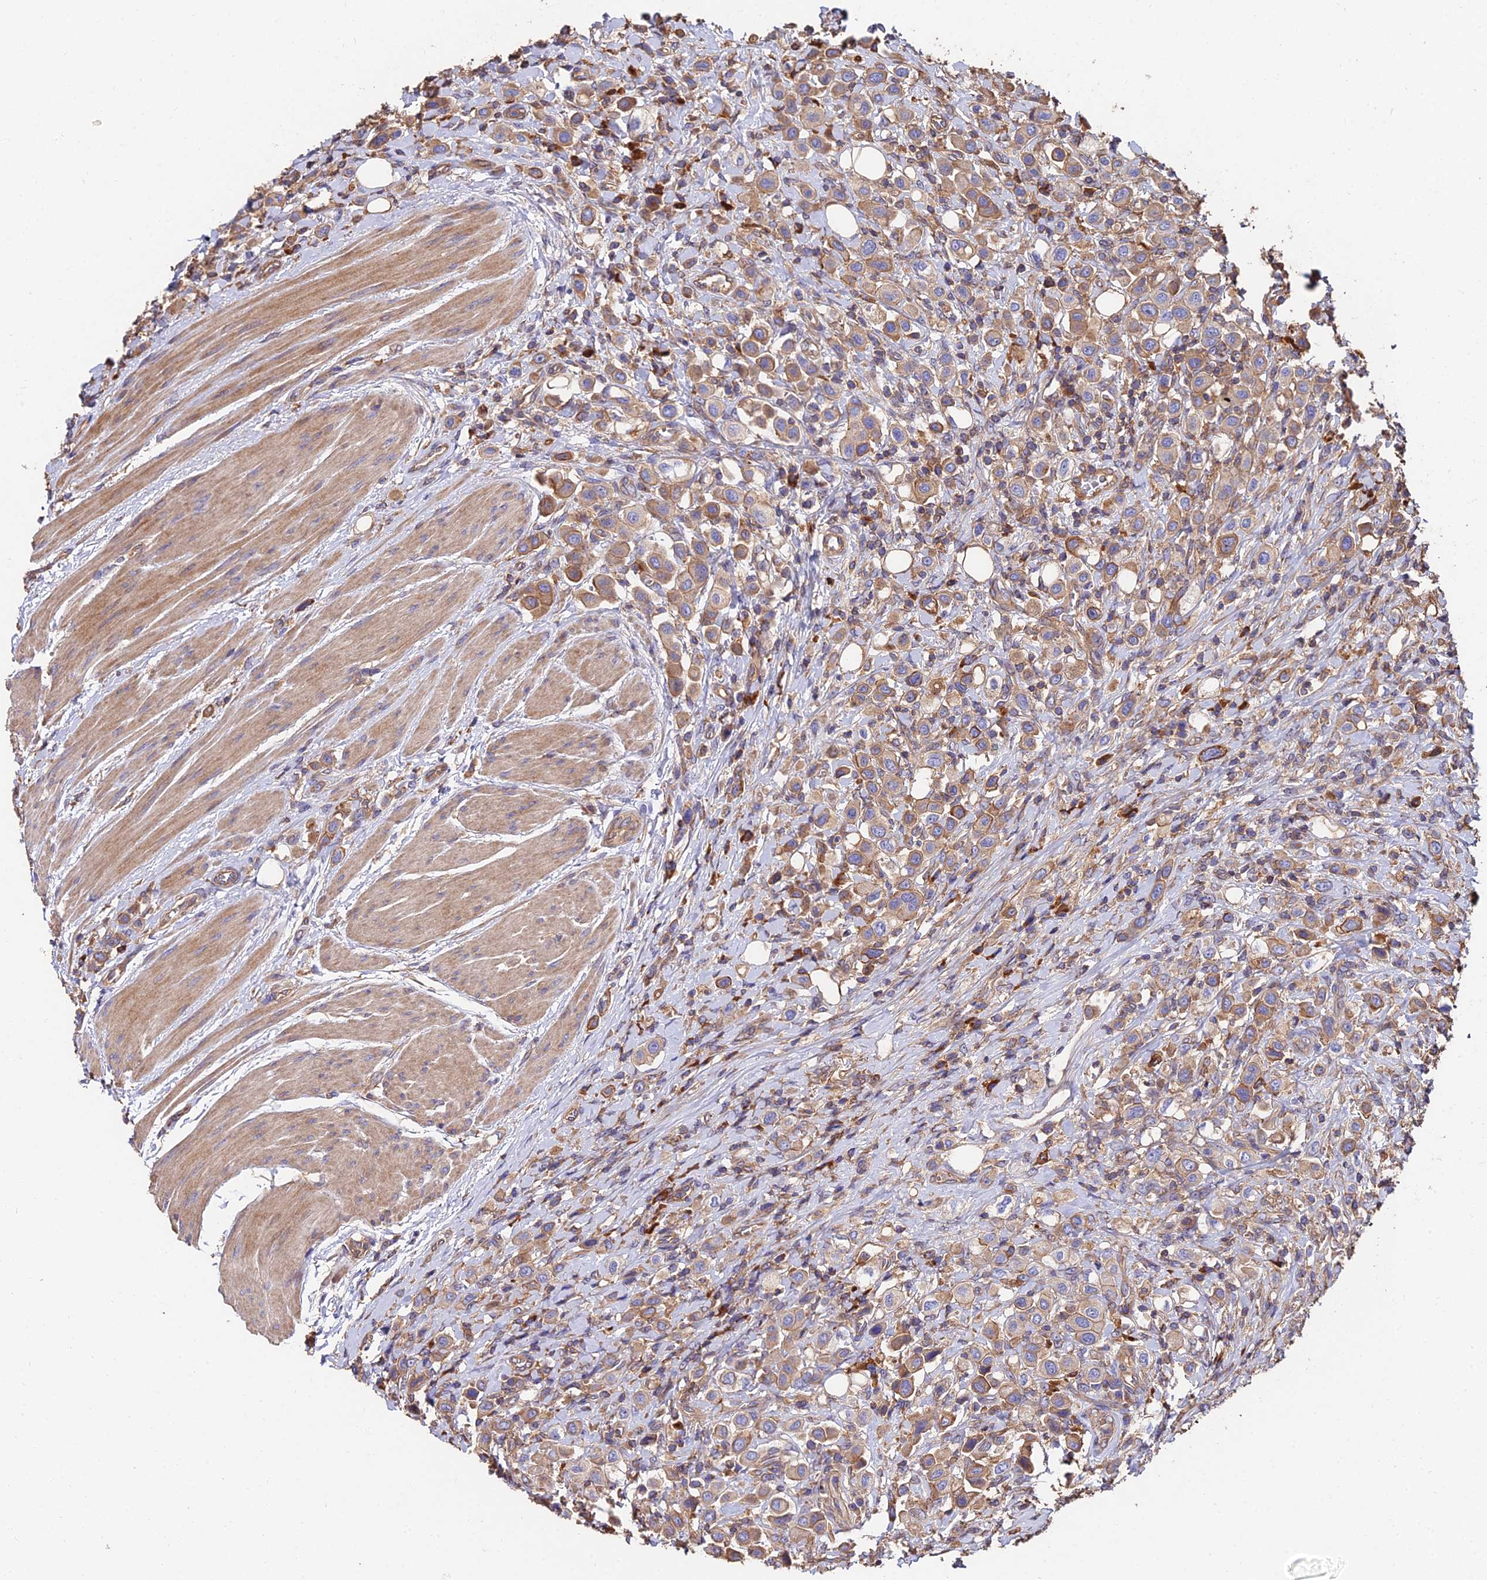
{"staining": {"intensity": "moderate", "quantity": ">75%", "location": "cytoplasmic/membranous"}, "tissue": "urothelial cancer", "cell_type": "Tumor cells", "image_type": "cancer", "snomed": [{"axis": "morphology", "description": "Urothelial carcinoma, High grade"}, {"axis": "topography", "description": "Urinary bladder"}], "caption": "Human high-grade urothelial carcinoma stained with a protein marker exhibits moderate staining in tumor cells.", "gene": "EXT1", "patient": {"sex": "male", "age": 50}}